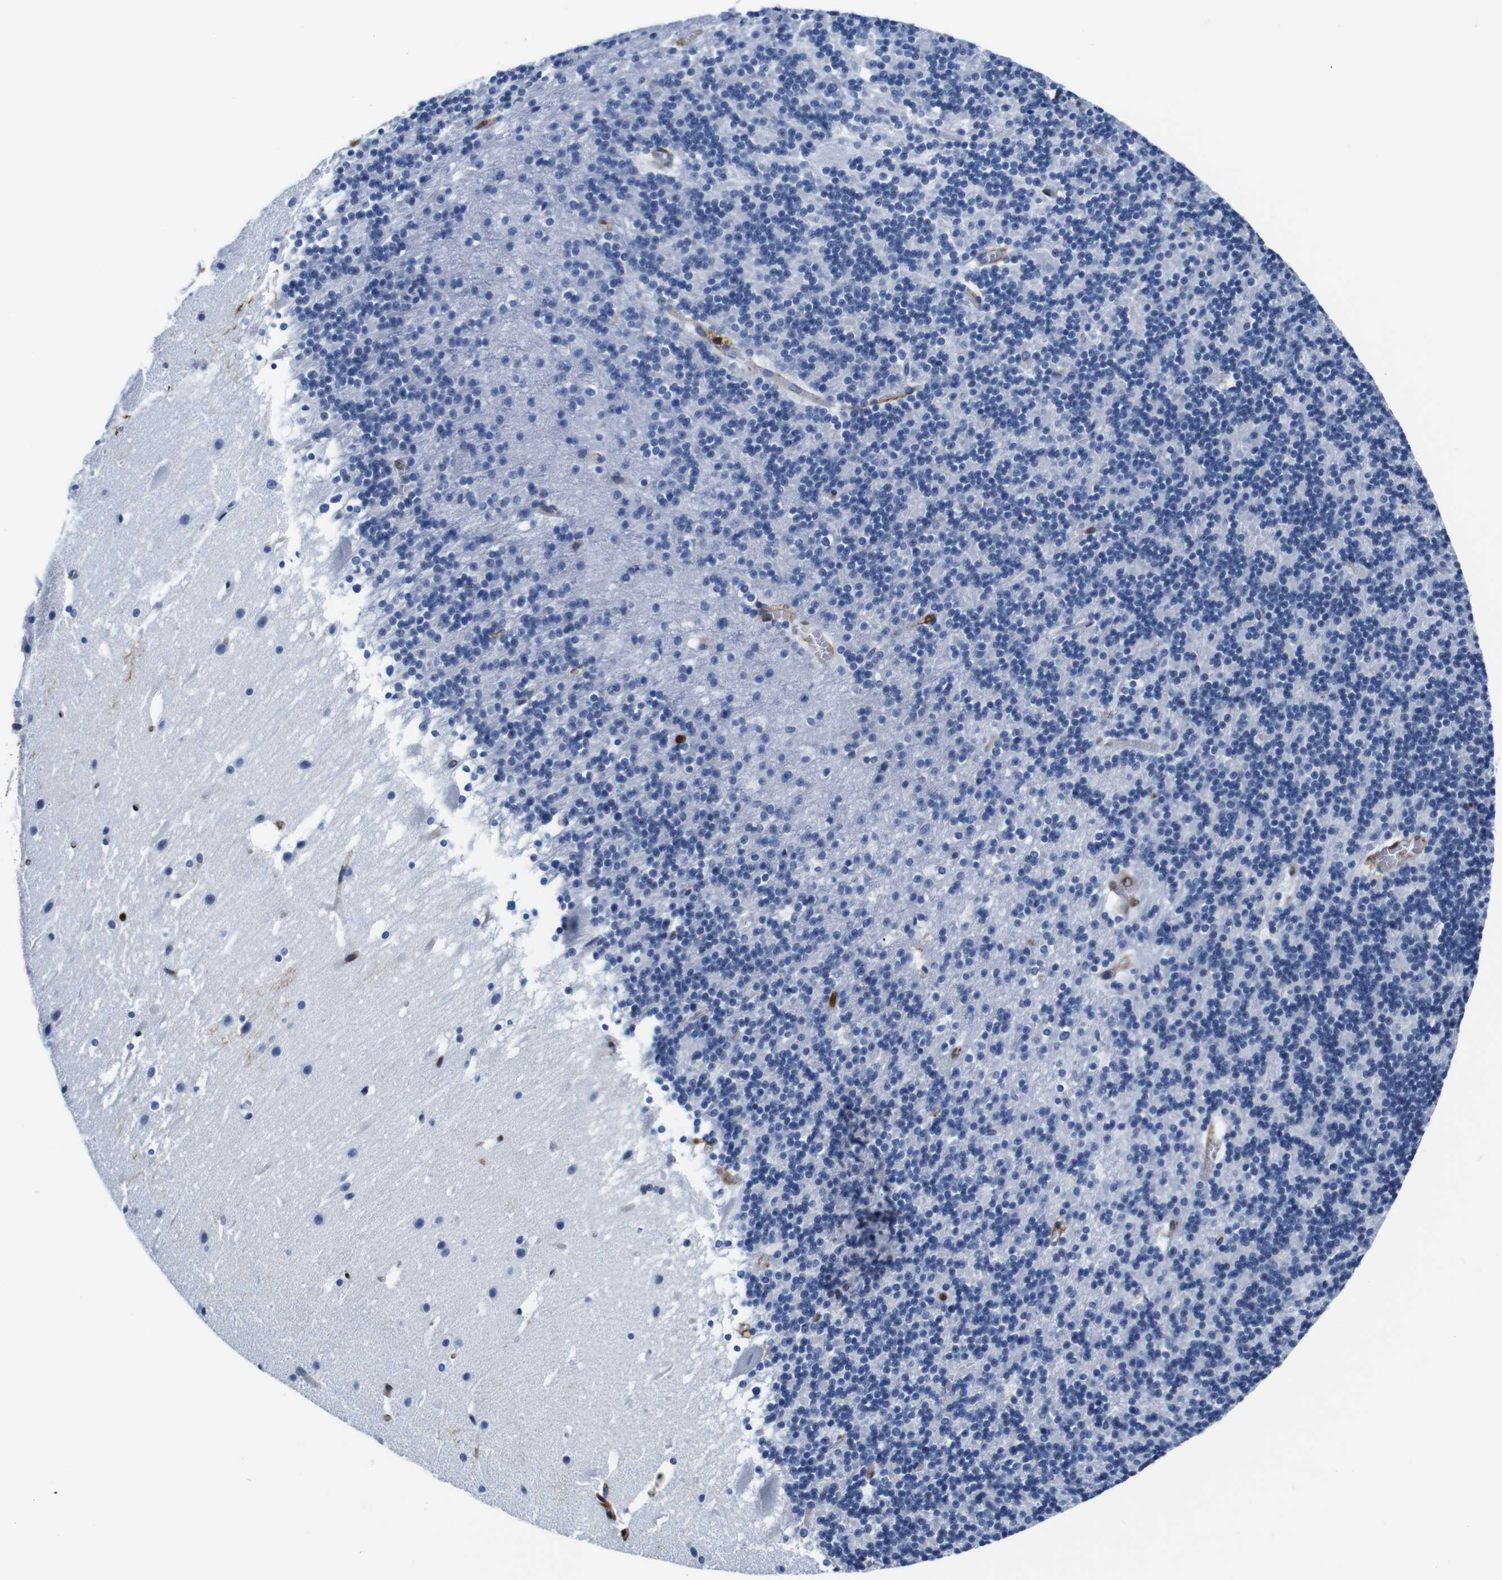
{"staining": {"intensity": "negative", "quantity": "none", "location": "none"}, "tissue": "cerebellum", "cell_type": "Cells in granular layer", "image_type": "normal", "snomed": [{"axis": "morphology", "description": "Normal tissue, NOS"}, {"axis": "topography", "description": "Cerebellum"}], "caption": "The micrograph displays no staining of cells in granular layer in benign cerebellum.", "gene": "ANXA1", "patient": {"sex": "male", "age": 45}}